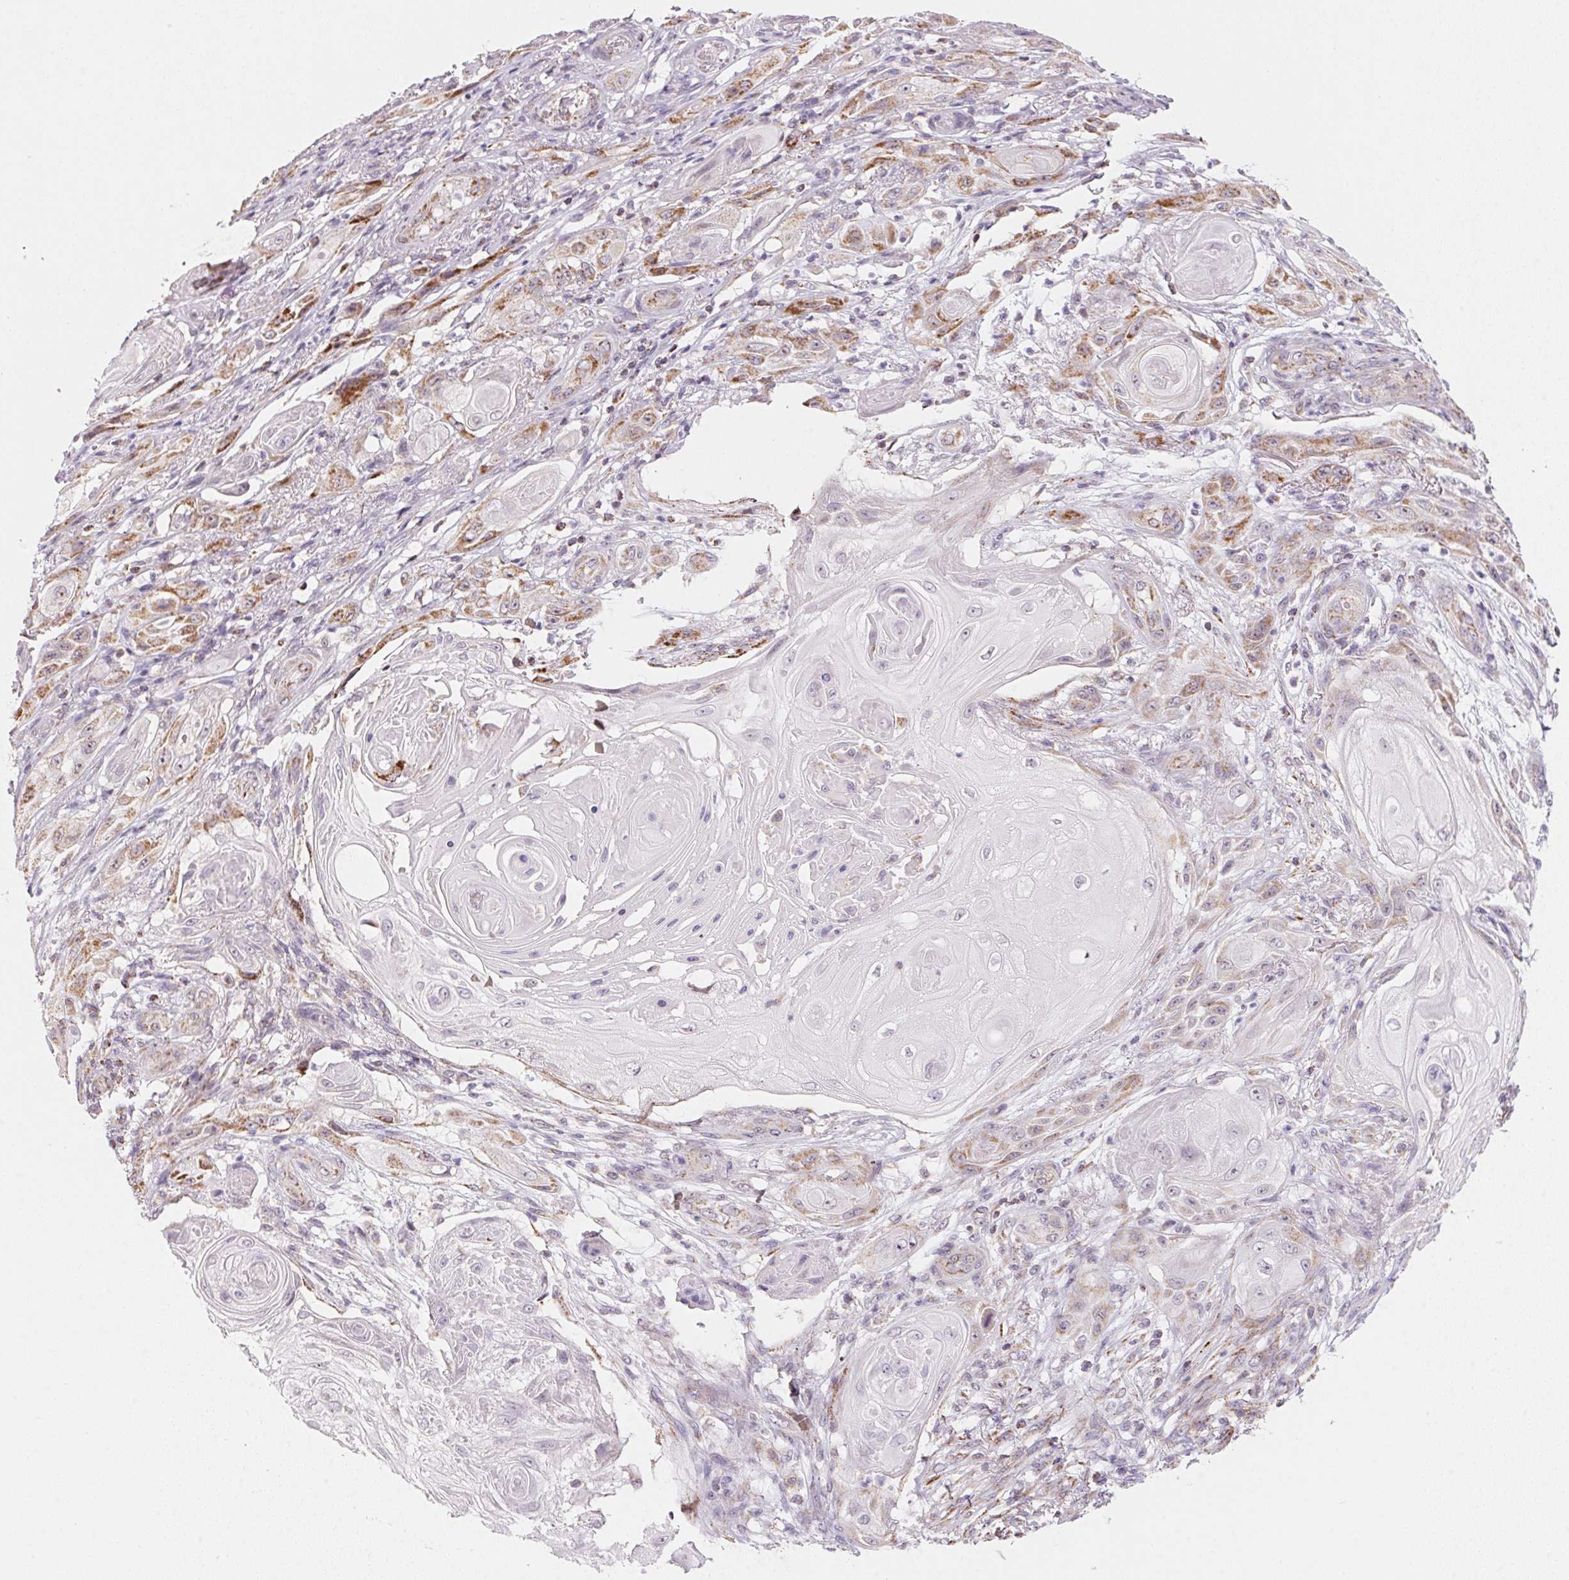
{"staining": {"intensity": "moderate", "quantity": "<25%", "location": "cytoplasmic/membranous"}, "tissue": "skin cancer", "cell_type": "Tumor cells", "image_type": "cancer", "snomed": [{"axis": "morphology", "description": "Squamous cell carcinoma, NOS"}, {"axis": "topography", "description": "Skin"}], "caption": "About <25% of tumor cells in human skin squamous cell carcinoma exhibit moderate cytoplasmic/membranous protein staining as visualized by brown immunohistochemical staining.", "gene": "GIPC2", "patient": {"sex": "male", "age": 62}}